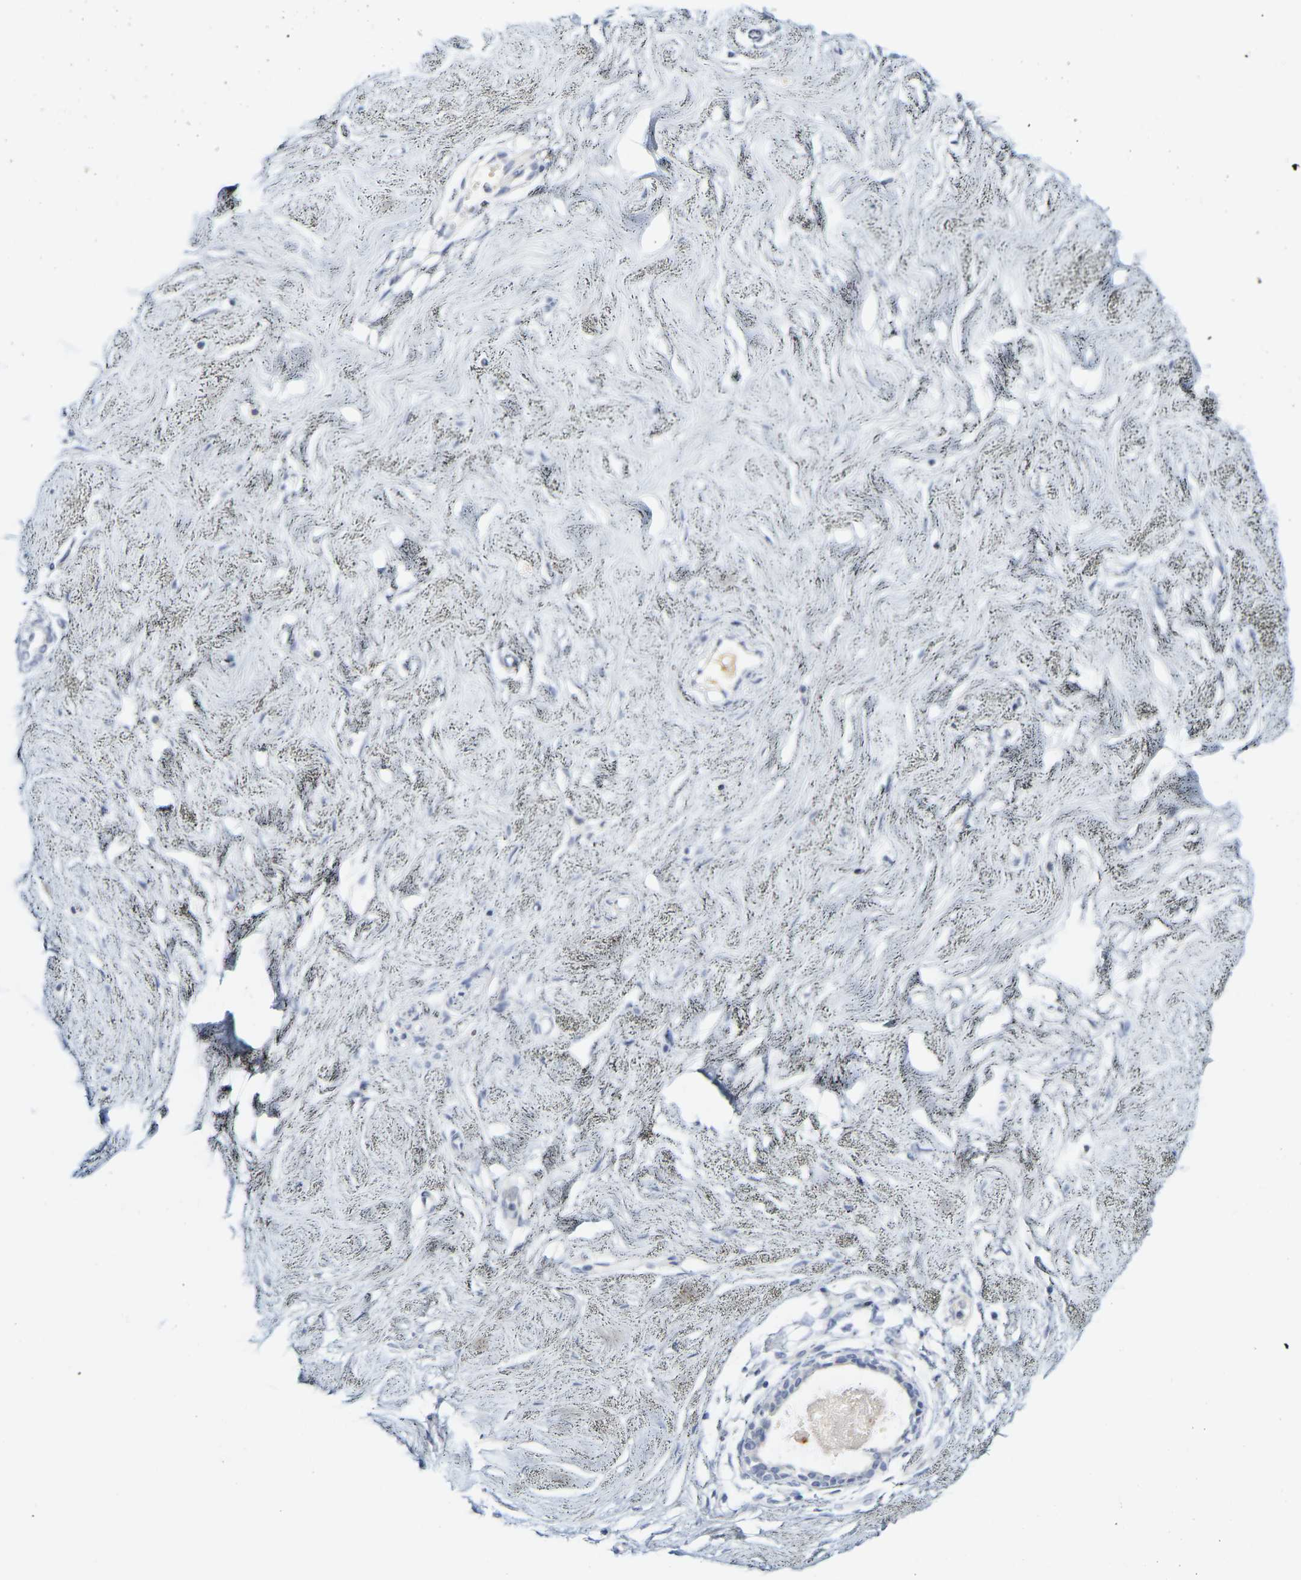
{"staining": {"intensity": "negative", "quantity": "none", "location": "none"}, "tissue": "breast", "cell_type": "Adipocytes", "image_type": "normal", "snomed": [{"axis": "morphology", "description": "Normal tissue, NOS"}, {"axis": "topography", "description": "Breast"}], "caption": "Breast was stained to show a protein in brown. There is no significant staining in adipocytes. Brightfield microscopy of immunohistochemistry stained with DAB (3,3'-diaminobenzidine) (brown) and hematoxylin (blue), captured at high magnification.", "gene": "GNAS", "patient": {"sex": "female", "age": 23}}